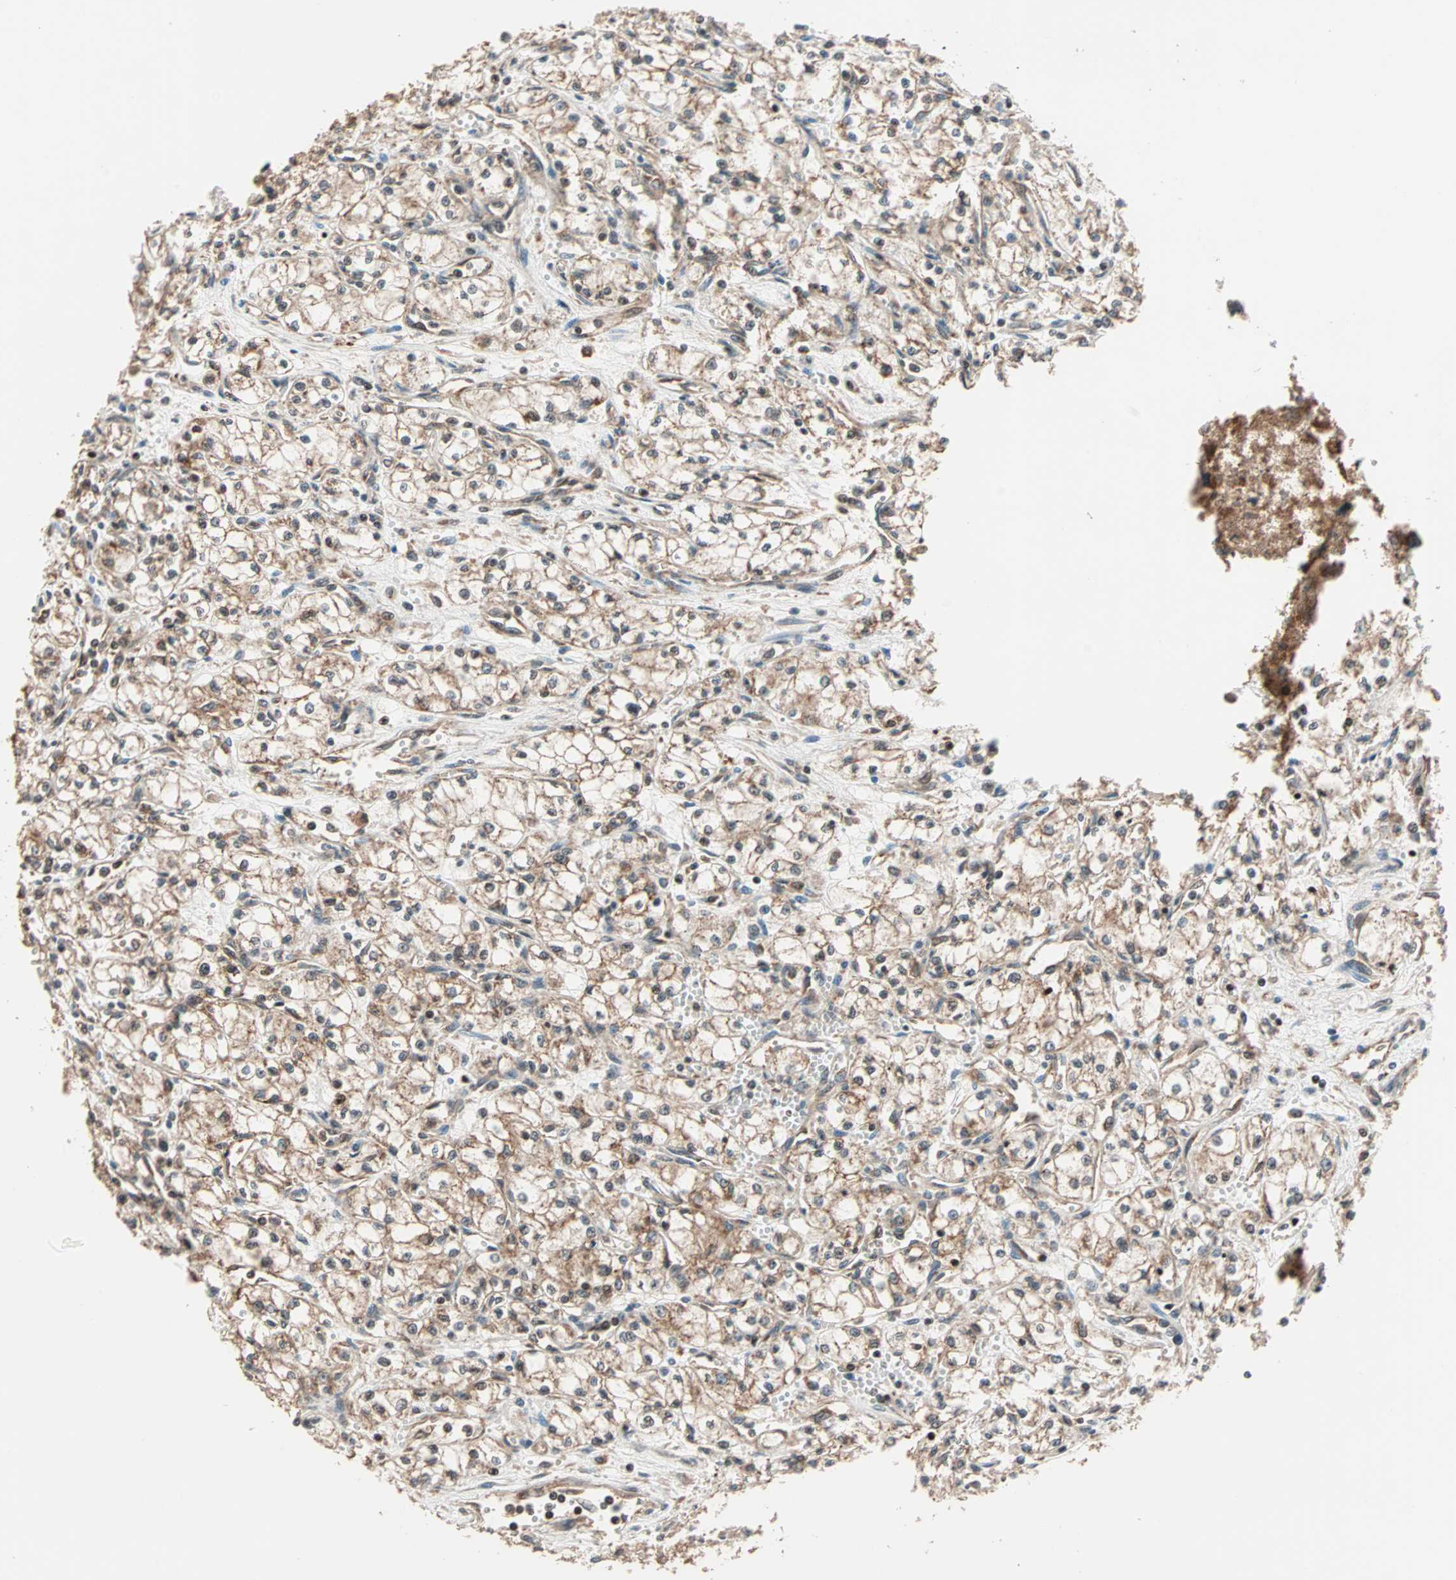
{"staining": {"intensity": "moderate", "quantity": ">75%", "location": "cytoplasmic/membranous"}, "tissue": "renal cancer", "cell_type": "Tumor cells", "image_type": "cancer", "snomed": [{"axis": "morphology", "description": "Normal tissue, NOS"}, {"axis": "morphology", "description": "Adenocarcinoma, NOS"}, {"axis": "topography", "description": "Kidney"}], "caption": "Renal adenocarcinoma was stained to show a protein in brown. There is medium levels of moderate cytoplasmic/membranous staining in approximately >75% of tumor cells.", "gene": "HECW1", "patient": {"sex": "male", "age": 59}}